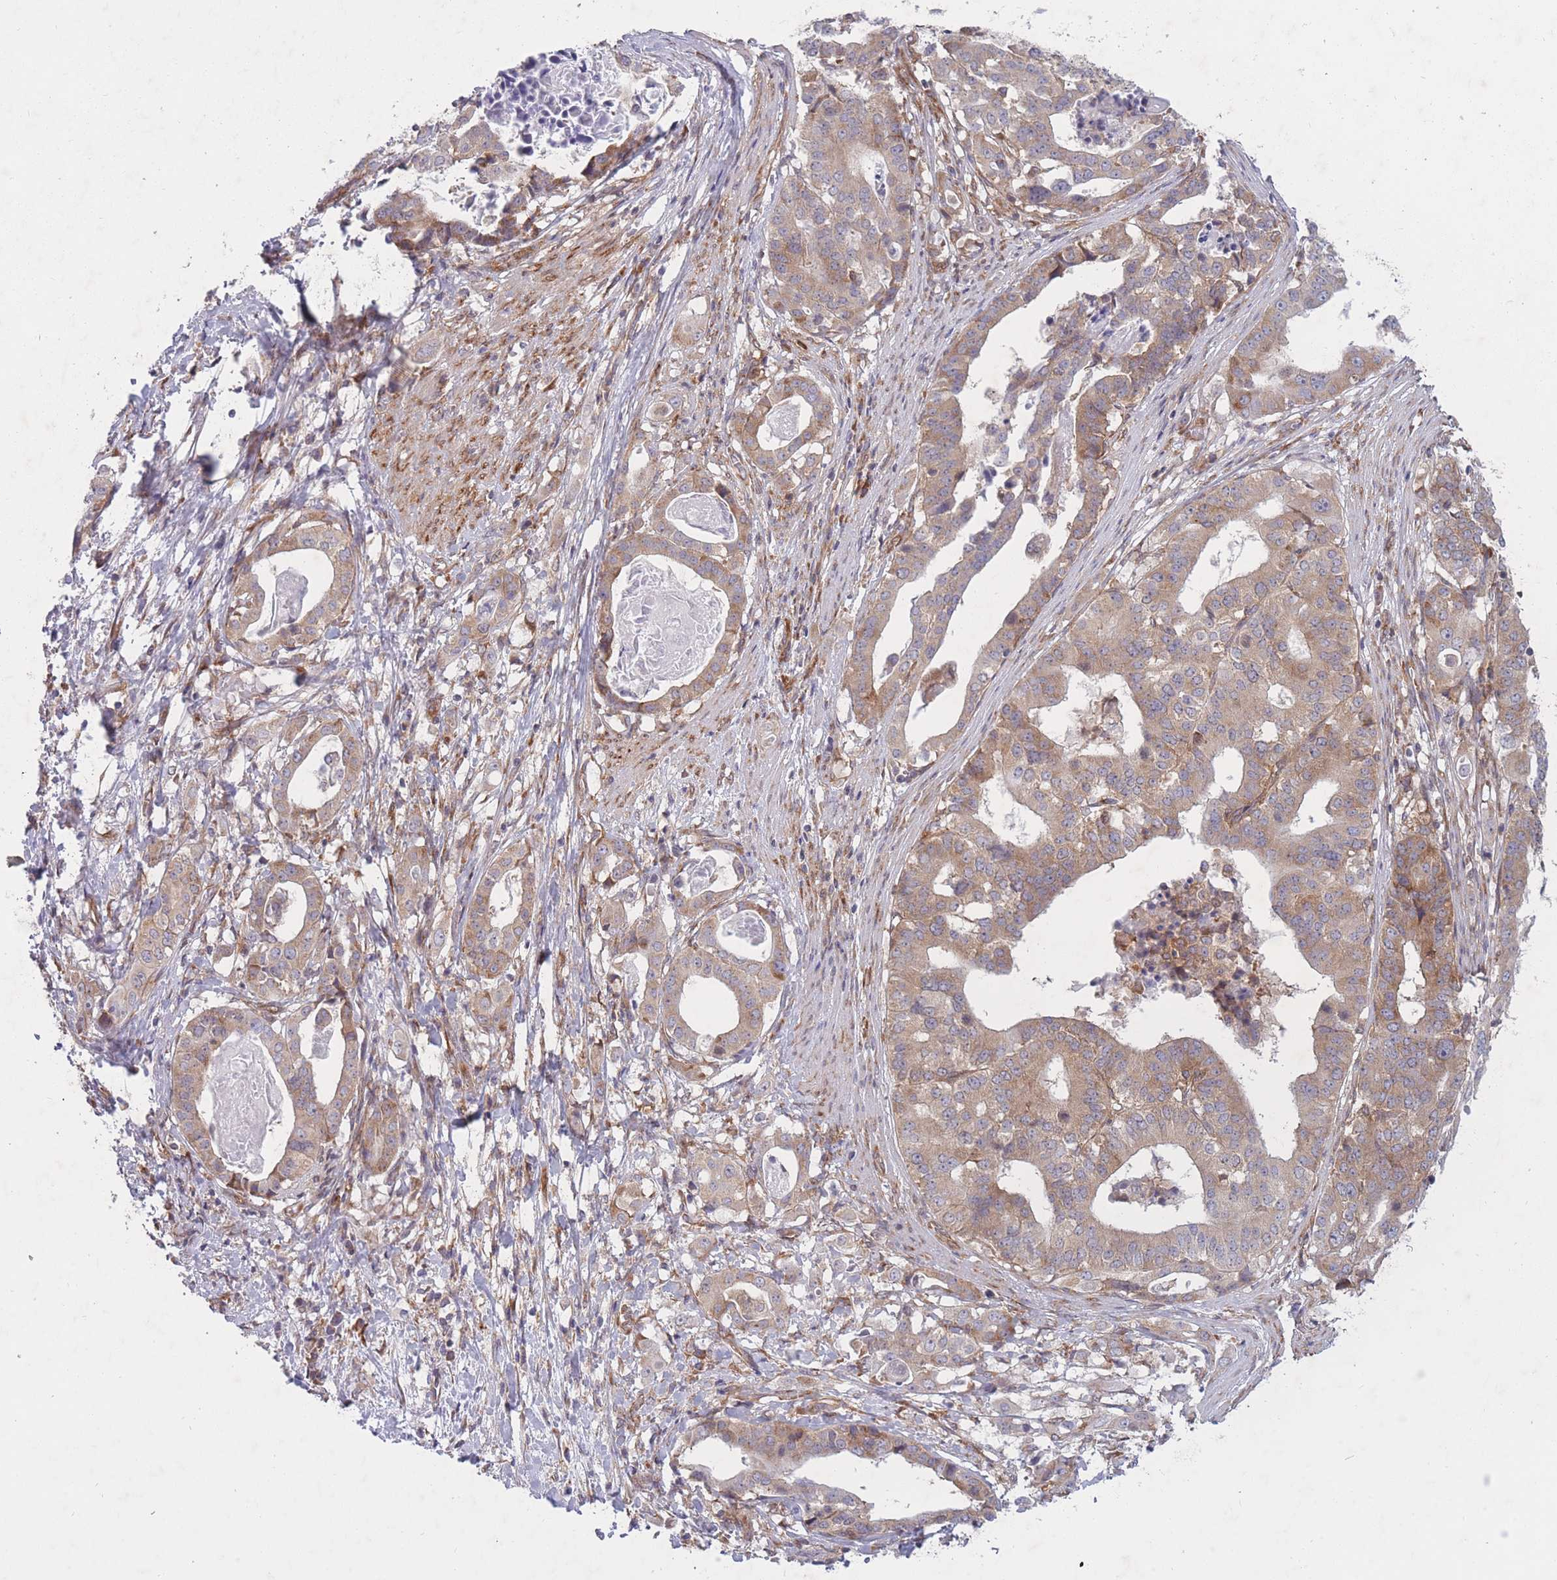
{"staining": {"intensity": "moderate", "quantity": "25%-75%", "location": "cytoplasmic/membranous"}, "tissue": "stomach cancer", "cell_type": "Tumor cells", "image_type": "cancer", "snomed": [{"axis": "morphology", "description": "Adenocarcinoma, NOS"}, {"axis": "topography", "description": "Stomach"}], "caption": "This micrograph displays stomach cancer (adenocarcinoma) stained with immunohistochemistry to label a protein in brown. The cytoplasmic/membranous of tumor cells show moderate positivity for the protein. Nuclei are counter-stained blue.", "gene": "CCDC124", "patient": {"sex": "male", "age": 48}}